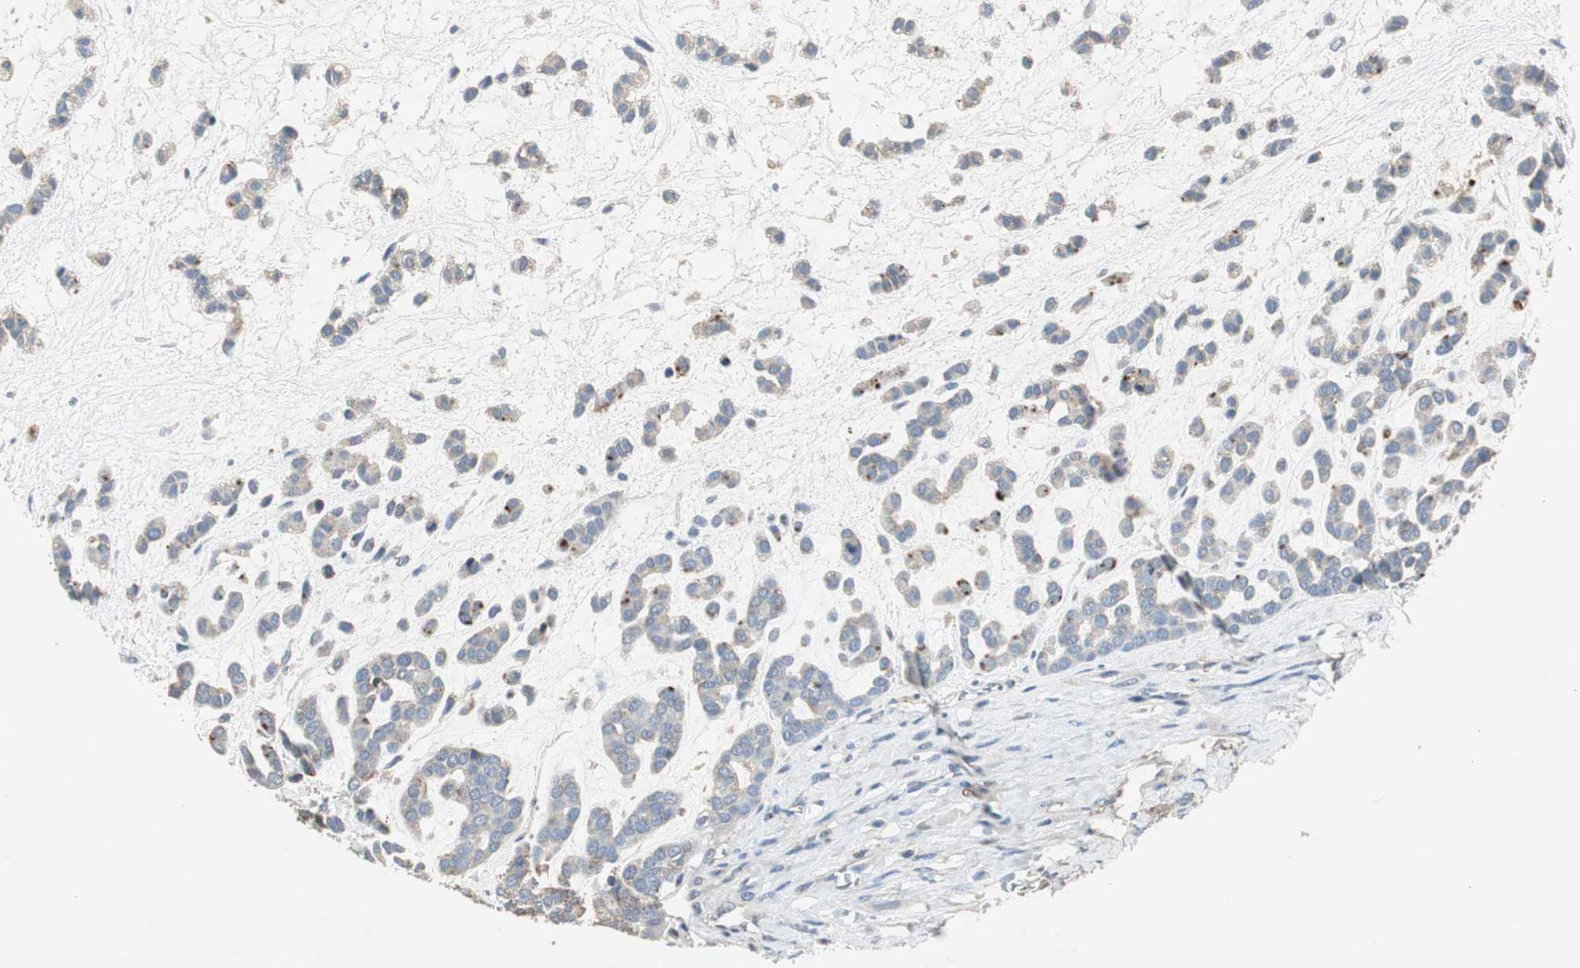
{"staining": {"intensity": "weak", "quantity": "<25%", "location": "cytoplasmic/membranous"}, "tissue": "head and neck cancer", "cell_type": "Tumor cells", "image_type": "cancer", "snomed": [{"axis": "morphology", "description": "Adenocarcinoma, NOS"}, {"axis": "morphology", "description": "Adenoma, NOS"}, {"axis": "topography", "description": "Head-Neck"}], "caption": "Tumor cells show no significant staining in head and neck cancer.", "gene": "TNFRSF14", "patient": {"sex": "female", "age": 55}}